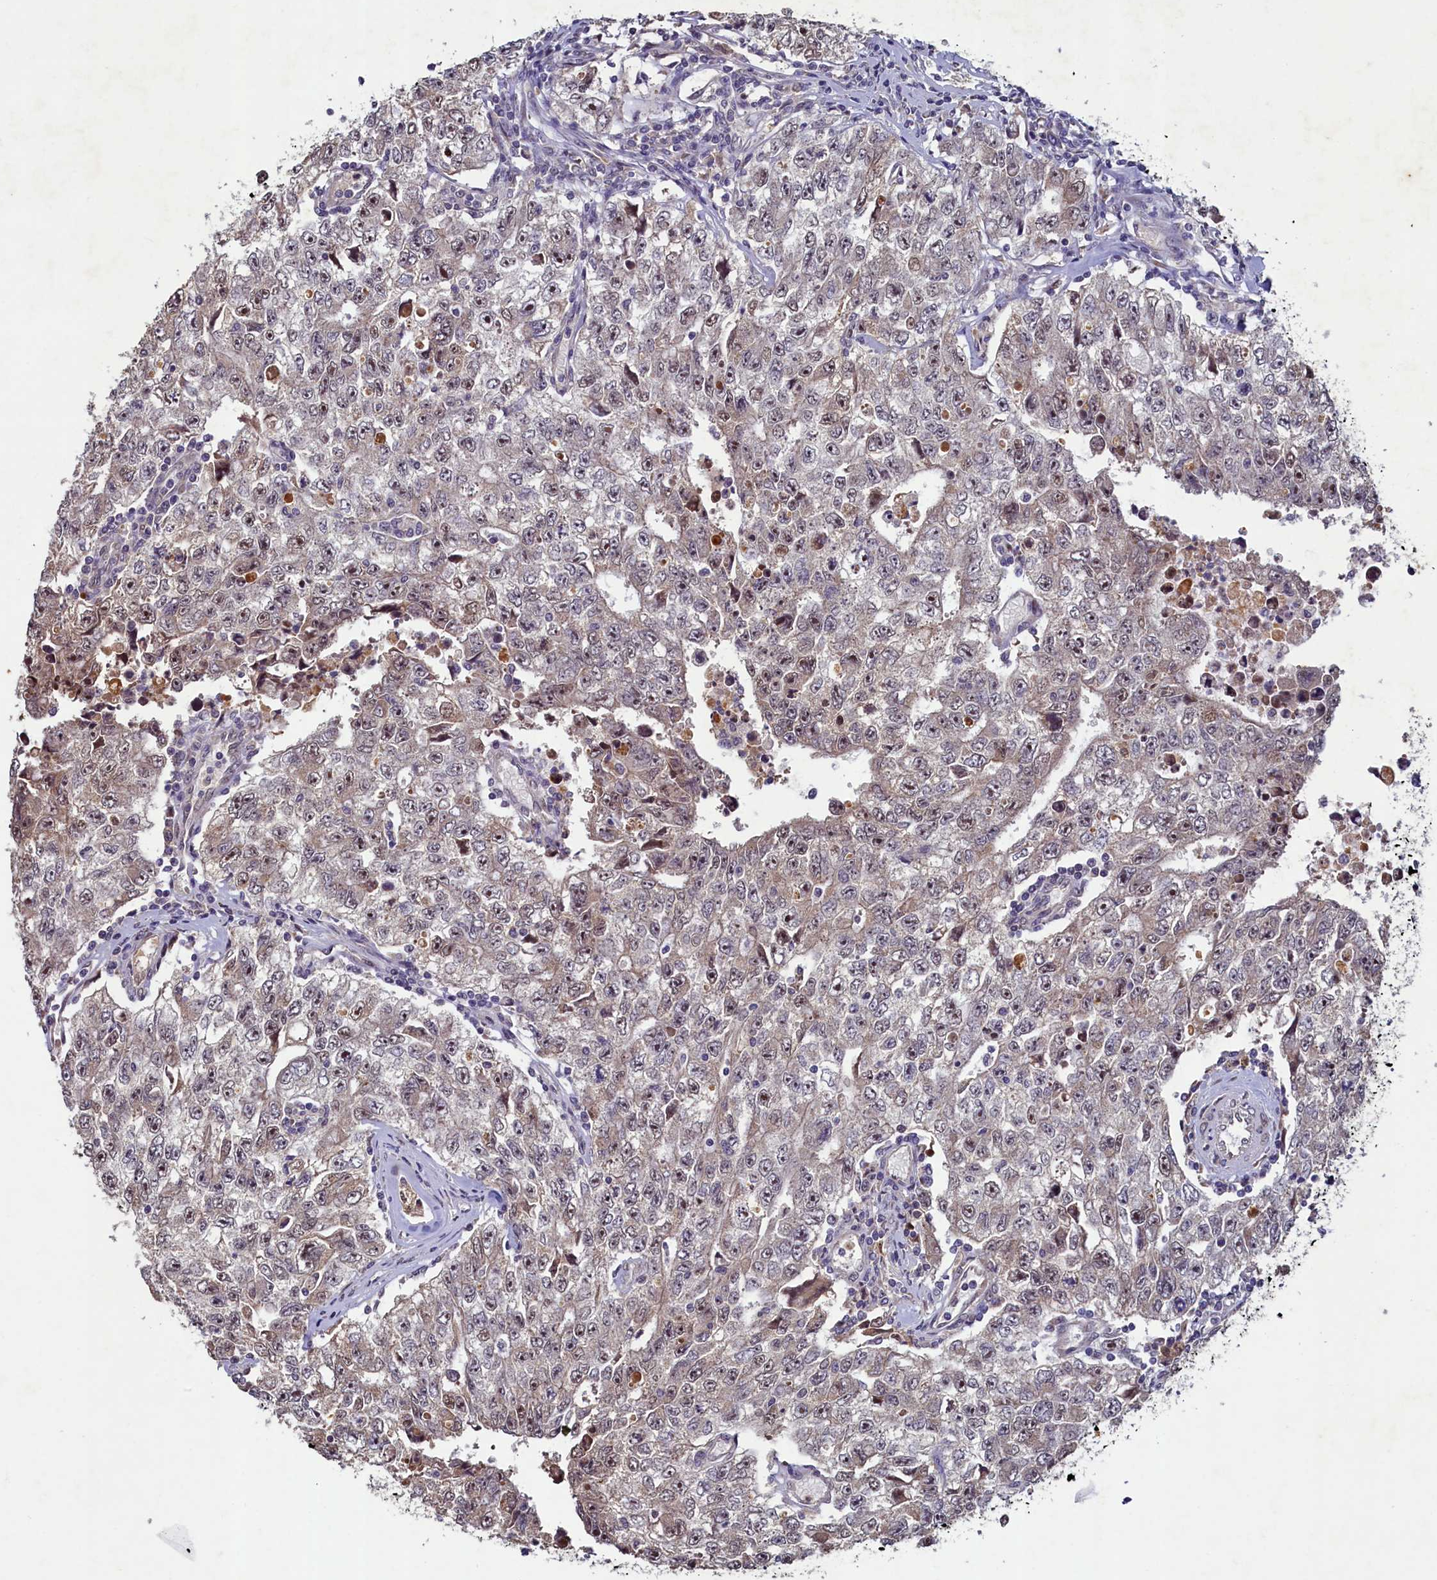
{"staining": {"intensity": "weak", "quantity": "25%-75%", "location": "cytoplasmic/membranous,nuclear"}, "tissue": "testis cancer", "cell_type": "Tumor cells", "image_type": "cancer", "snomed": [{"axis": "morphology", "description": "Carcinoma, Embryonal, NOS"}, {"axis": "topography", "description": "Testis"}], "caption": "Testis cancer (embryonal carcinoma) stained with immunohistochemistry demonstrates weak cytoplasmic/membranous and nuclear positivity in about 25%-75% of tumor cells.", "gene": "LATS2", "patient": {"sex": "male", "age": 17}}